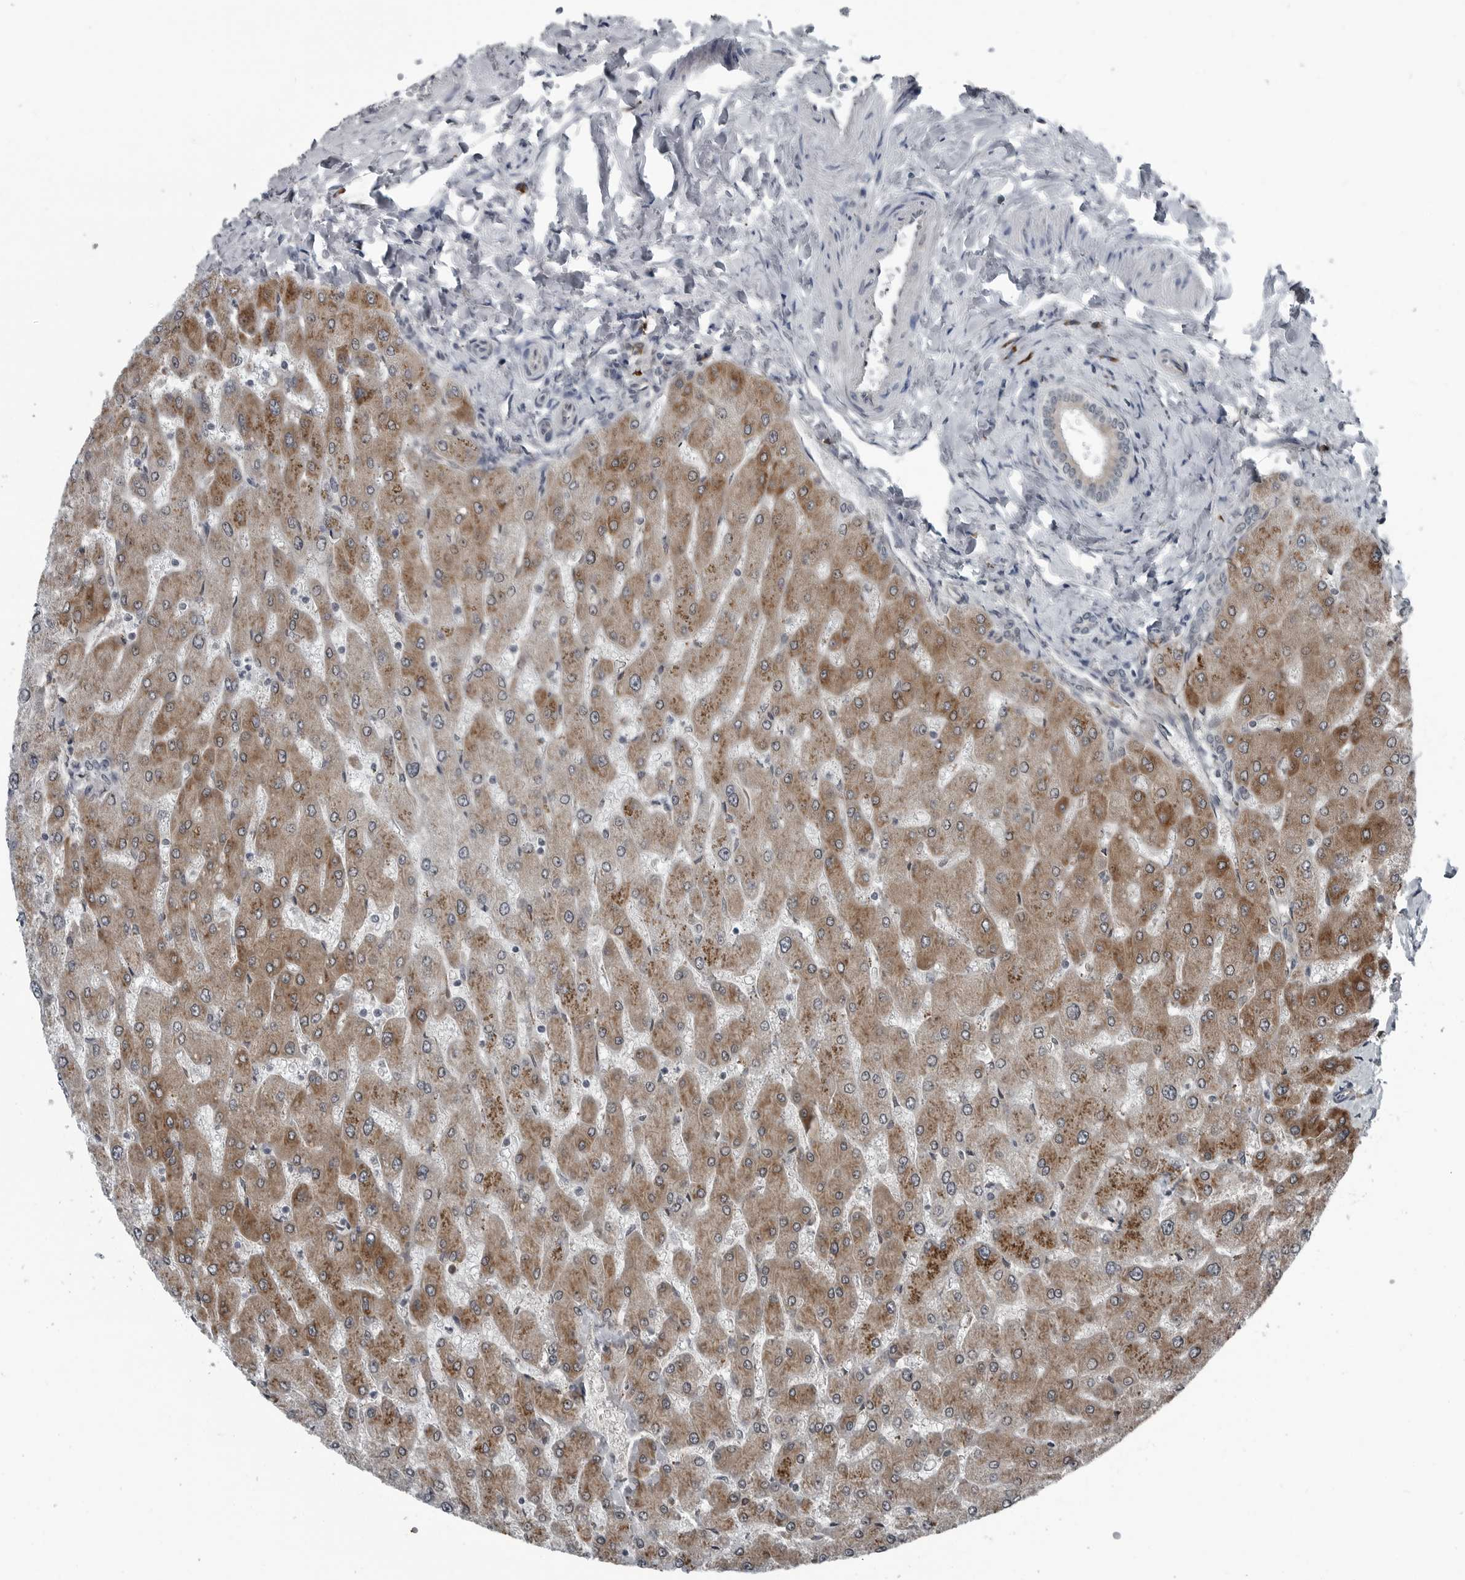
{"staining": {"intensity": "weak", "quantity": "<25%", "location": "cytoplasmic/membranous"}, "tissue": "liver", "cell_type": "Cholangiocytes", "image_type": "normal", "snomed": [{"axis": "morphology", "description": "Normal tissue, NOS"}, {"axis": "topography", "description": "Liver"}], "caption": "Protein analysis of benign liver shows no significant positivity in cholangiocytes. The staining is performed using DAB brown chromogen with nuclei counter-stained in using hematoxylin.", "gene": "CEP85", "patient": {"sex": "male", "age": 55}}